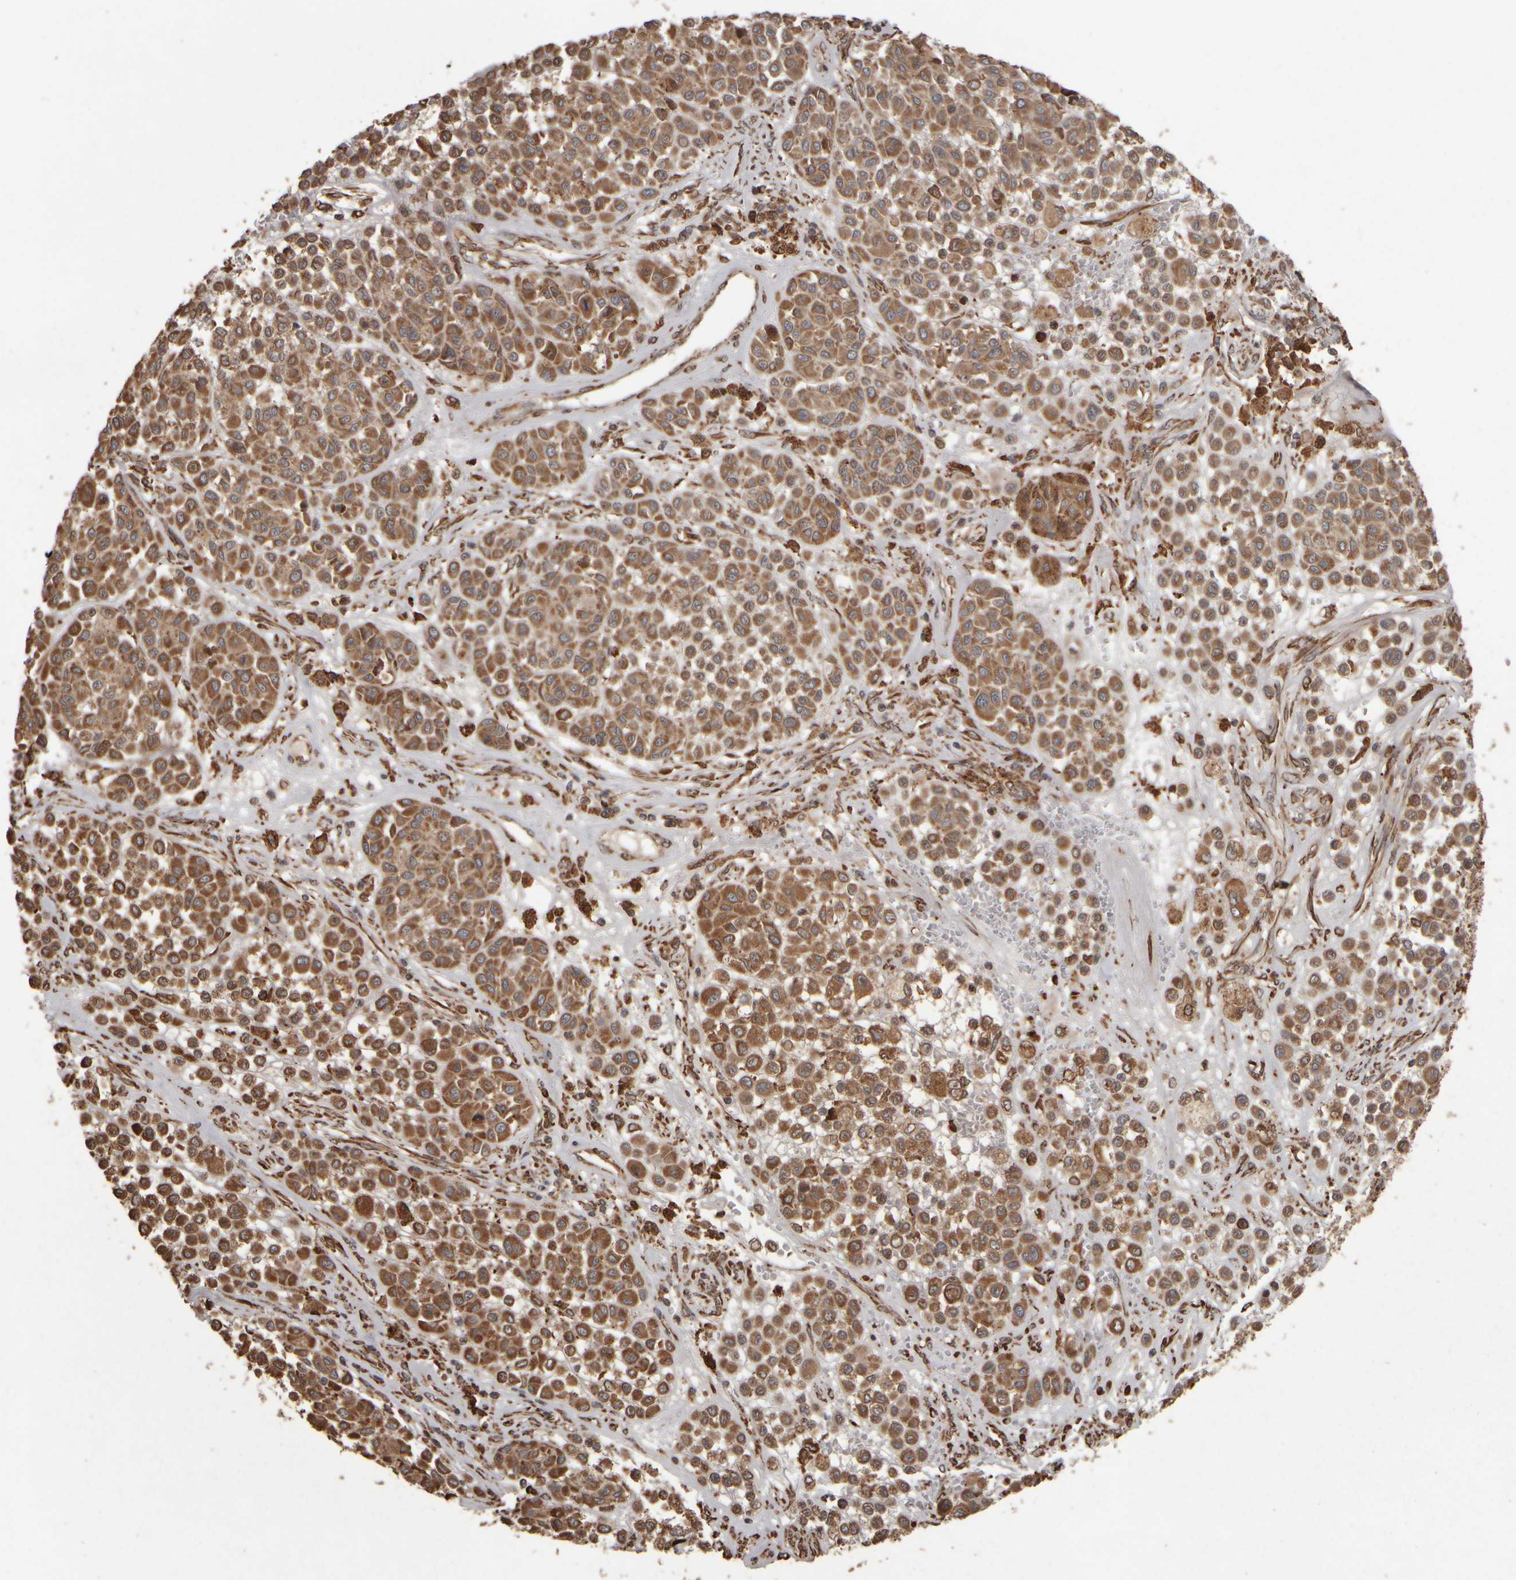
{"staining": {"intensity": "moderate", "quantity": ">75%", "location": "cytoplasmic/membranous"}, "tissue": "melanoma", "cell_type": "Tumor cells", "image_type": "cancer", "snomed": [{"axis": "morphology", "description": "Malignant melanoma, Metastatic site"}, {"axis": "topography", "description": "Soft tissue"}], "caption": "Tumor cells exhibit medium levels of moderate cytoplasmic/membranous expression in about >75% of cells in human malignant melanoma (metastatic site). (DAB IHC with brightfield microscopy, high magnification).", "gene": "AGBL3", "patient": {"sex": "male", "age": 41}}